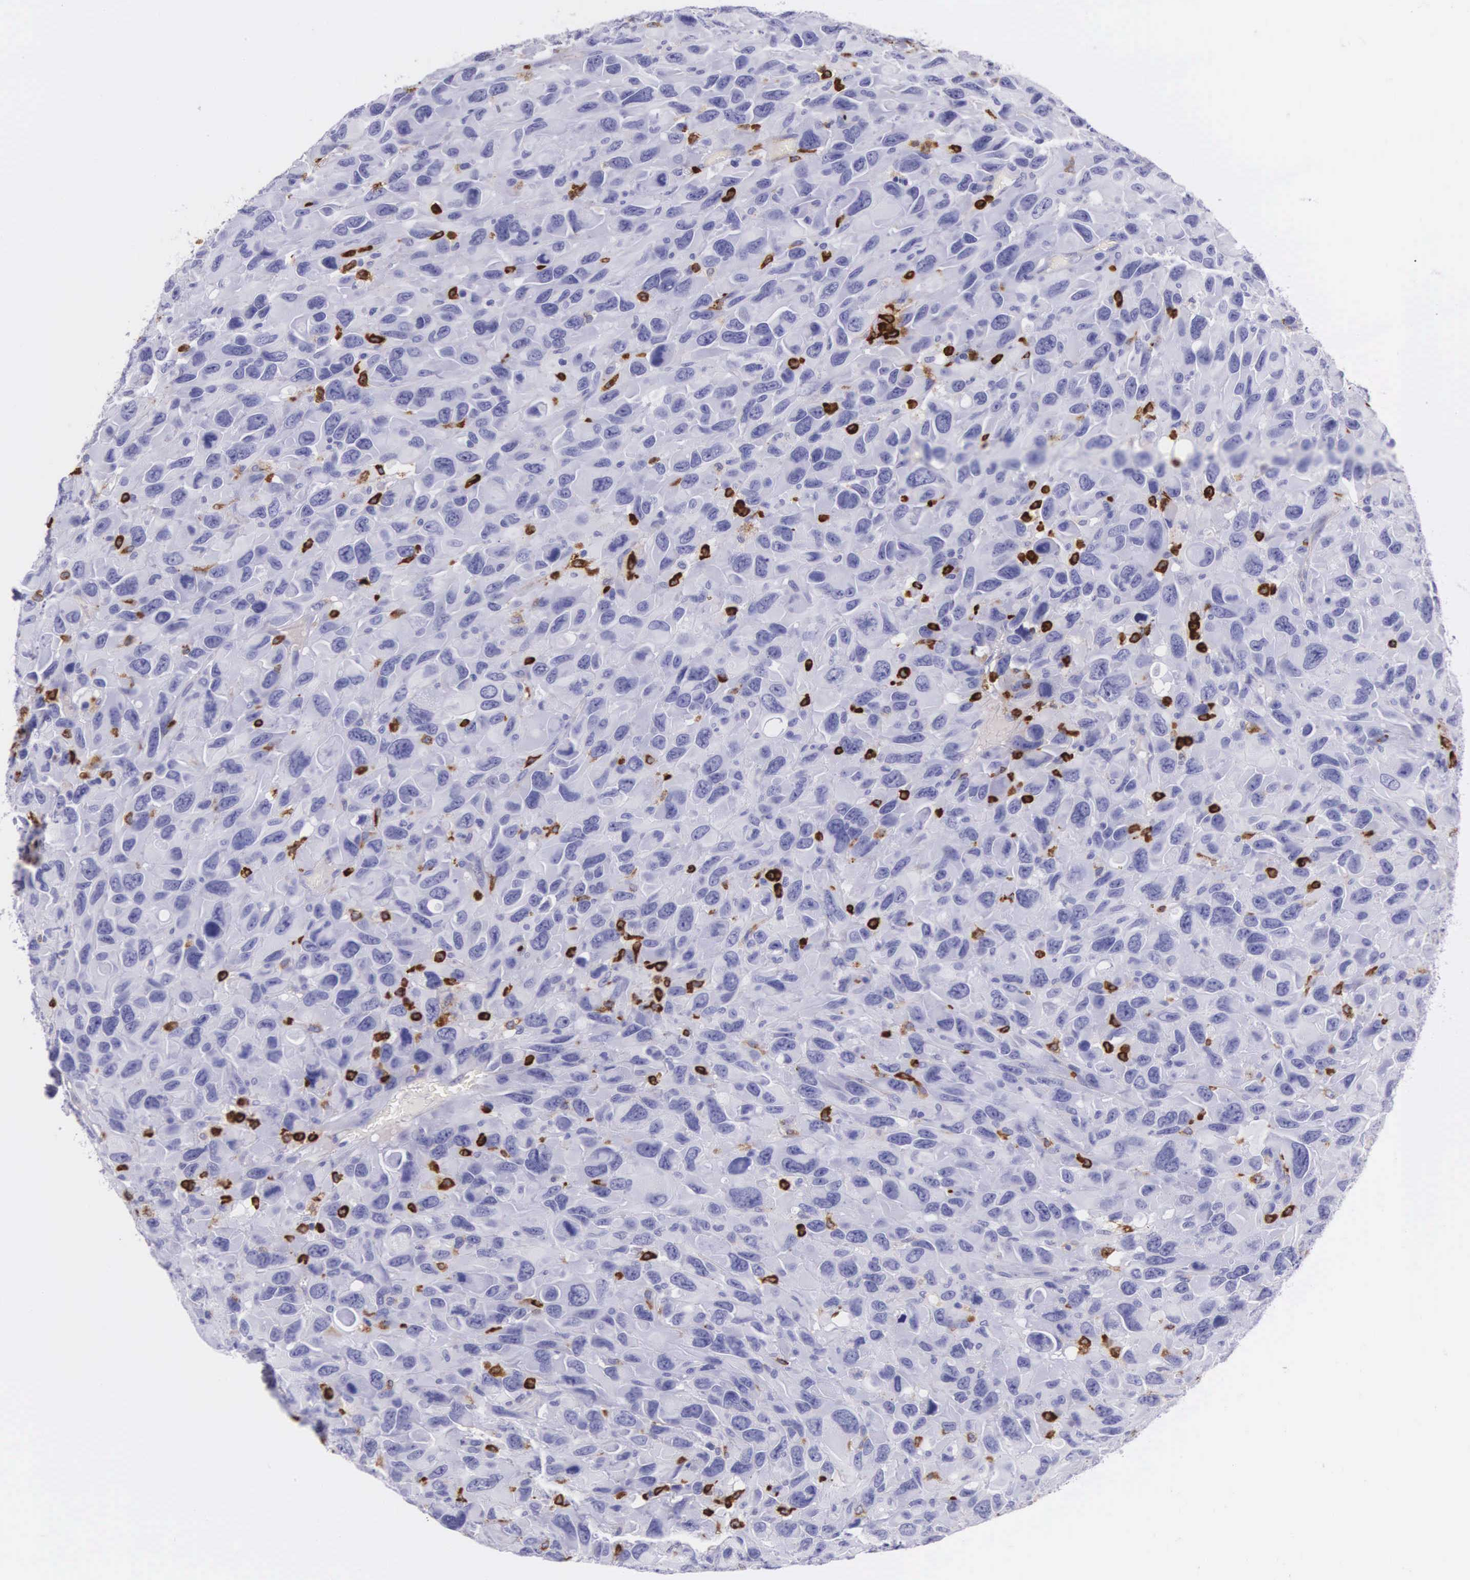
{"staining": {"intensity": "negative", "quantity": "none", "location": "none"}, "tissue": "renal cancer", "cell_type": "Tumor cells", "image_type": "cancer", "snomed": [{"axis": "morphology", "description": "Adenocarcinoma, NOS"}, {"axis": "topography", "description": "Kidney"}], "caption": "Renal cancer was stained to show a protein in brown. There is no significant expression in tumor cells.", "gene": "FCN1", "patient": {"sex": "male", "age": 79}}